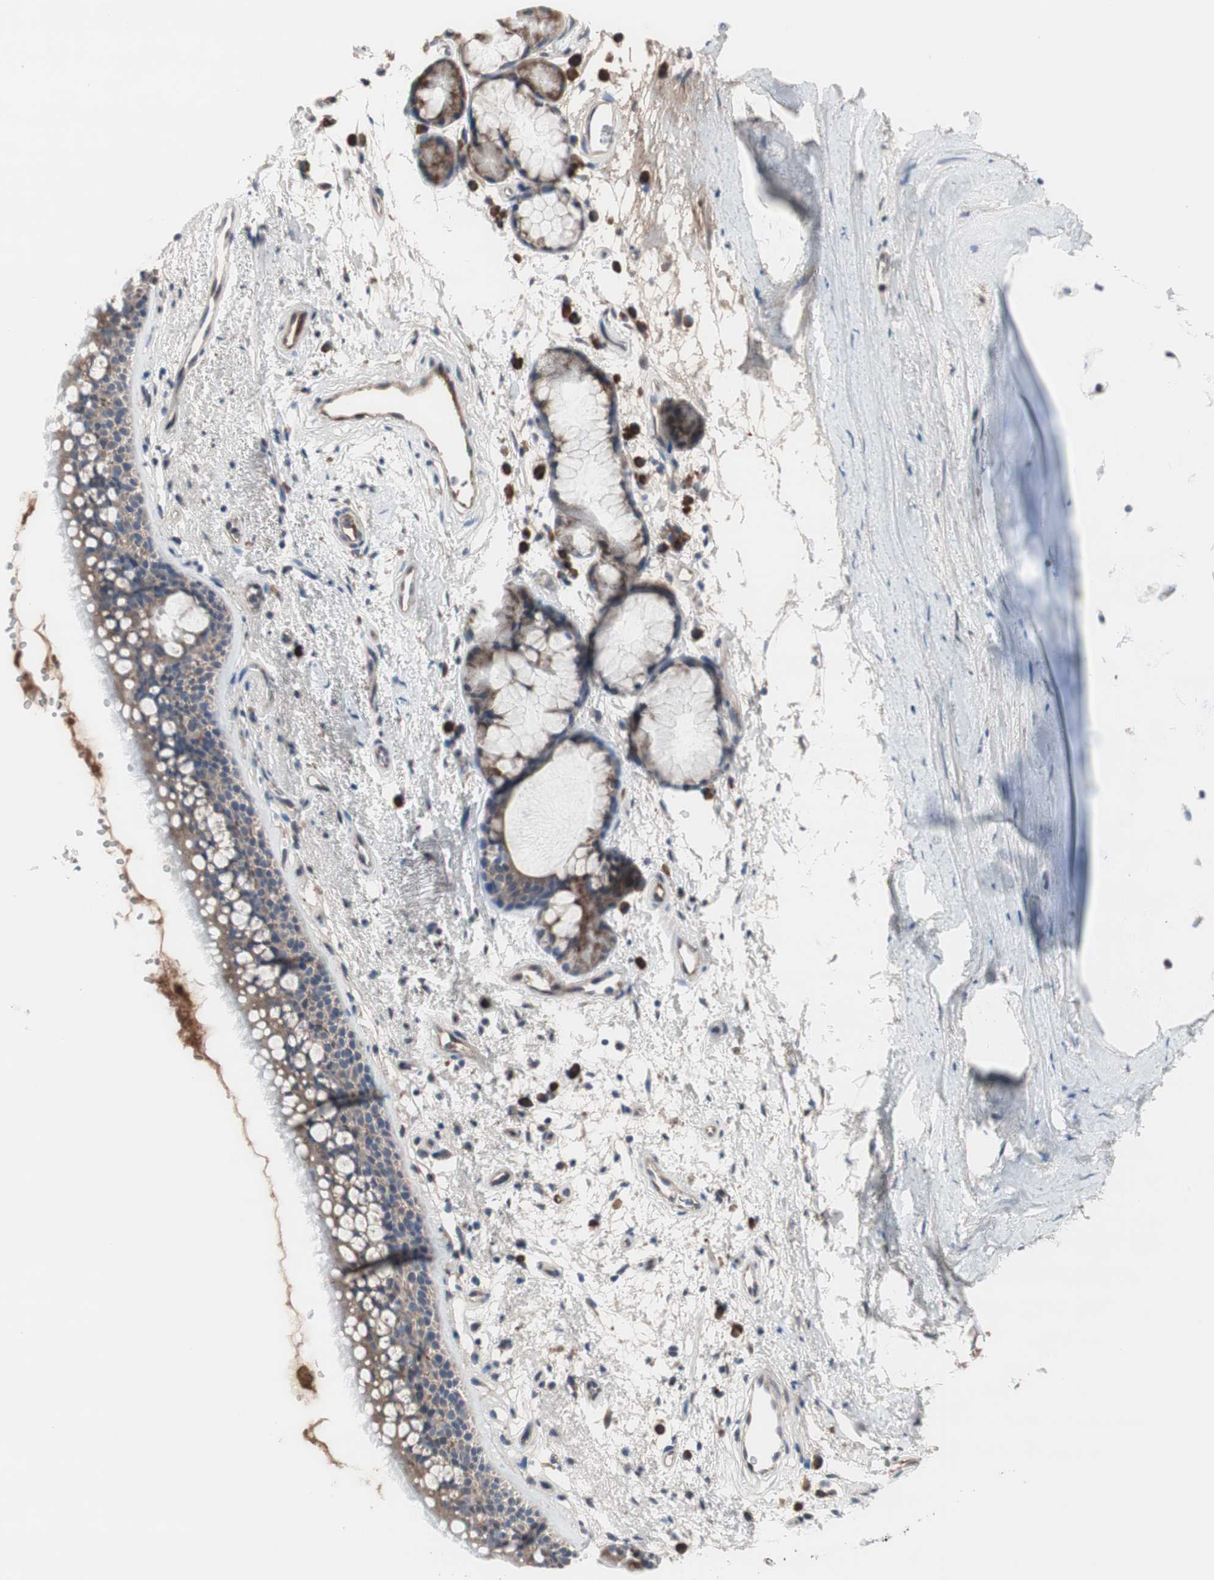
{"staining": {"intensity": "moderate", "quantity": ">75%", "location": "cytoplasmic/membranous"}, "tissue": "bronchus", "cell_type": "Respiratory epithelial cells", "image_type": "normal", "snomed": [{"axis": "morphology", "description": "Normal tissue, NOS"}, {"axis": "topography", "description": "Bronchus"}], "caption": "This micrograph shows IHC staining of unremarkable human bronchus, with medium moderate cytoplasmic/membranous positivity in approximately >75% of respiratory epithelial cells.", "gene": "KANSL1", "patient": {"sex": "female", "age": 54}}